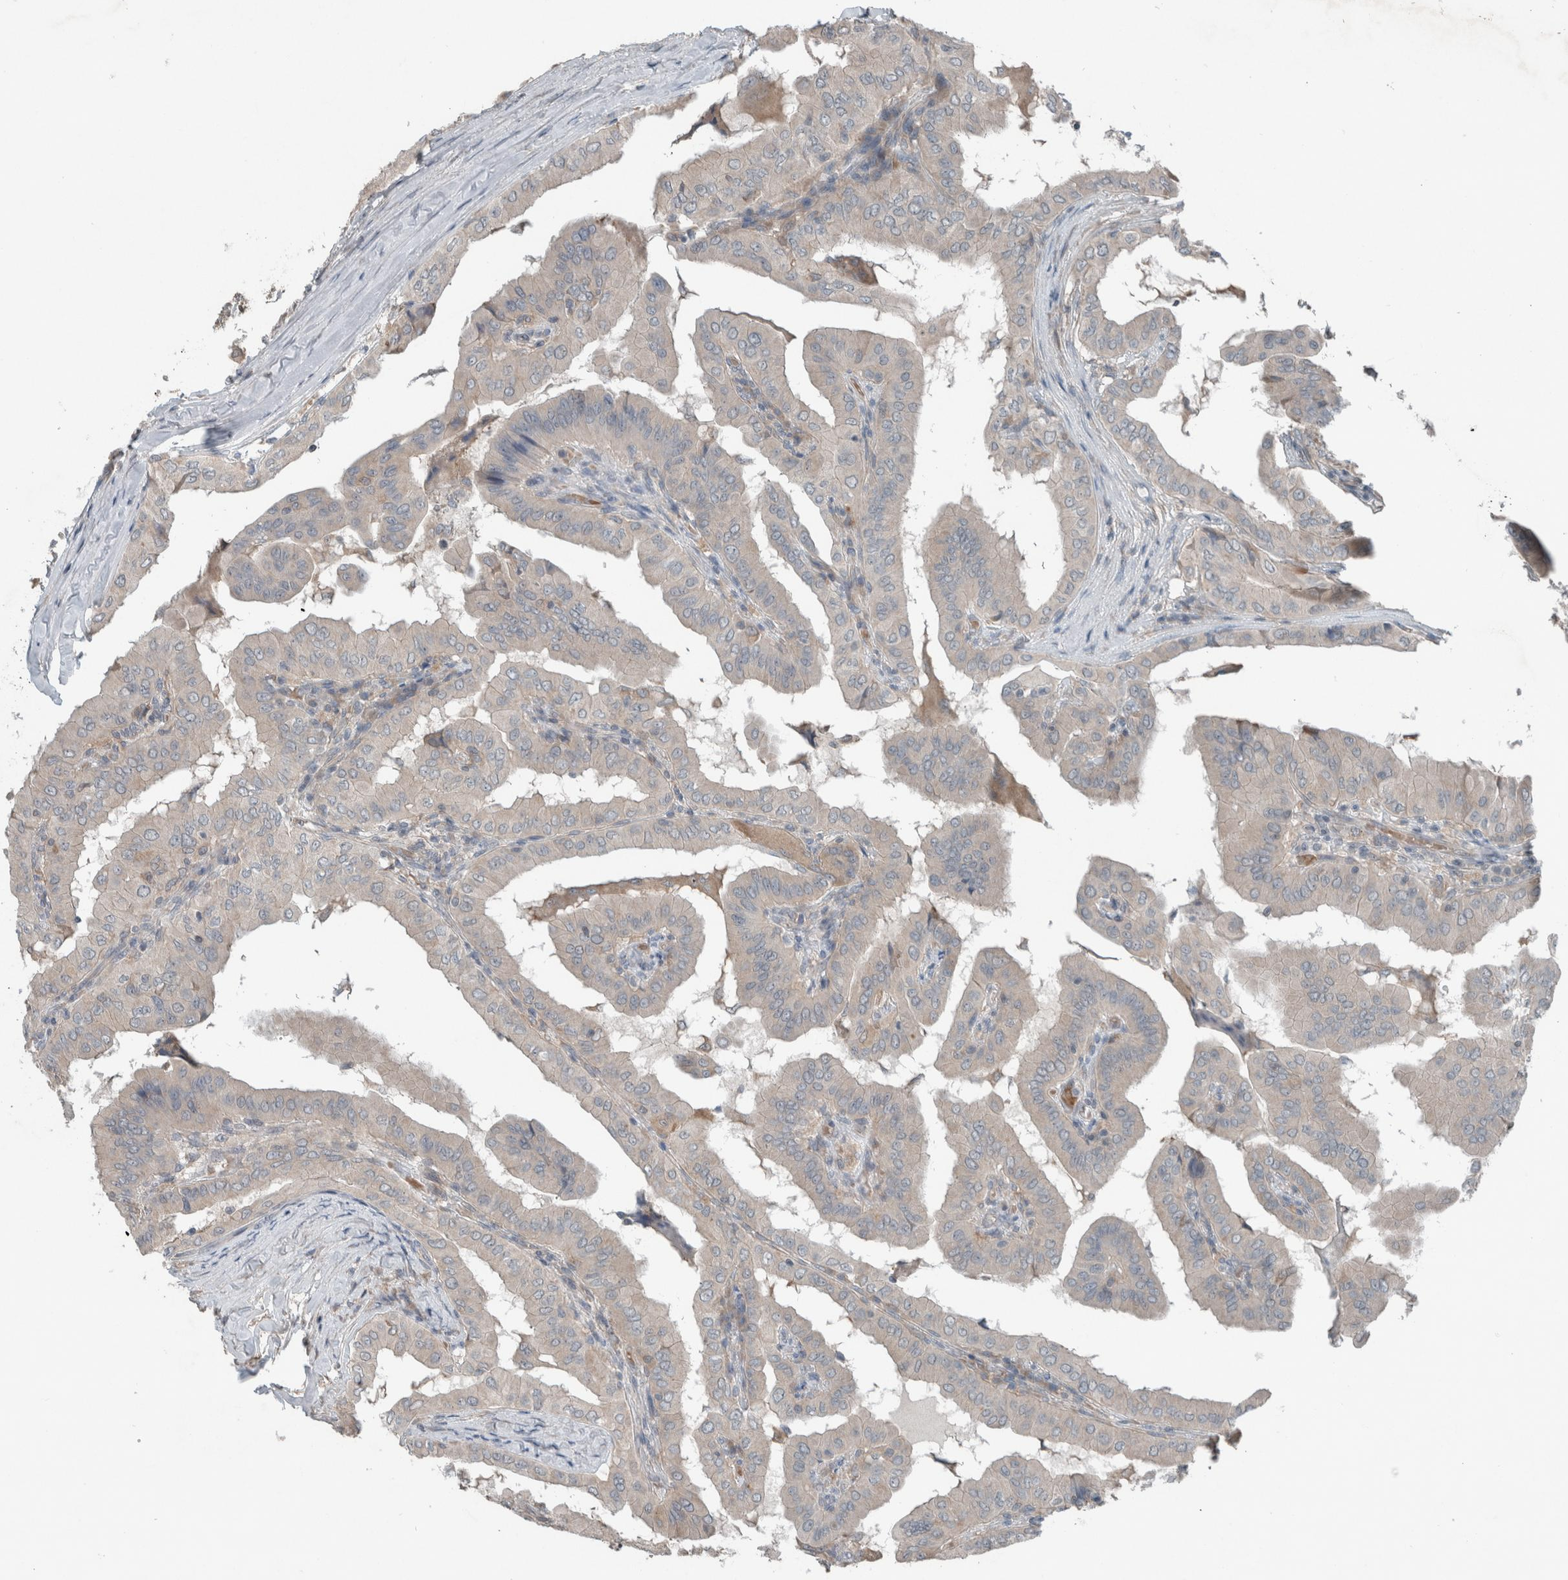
{"staining": {"intensity": "negative", "quantity": "none", "location": "none"}, "tissue": "thyroid cancer", "cell_type": "Tumor cells", "image_type": "cancer", "snomed": [{"axis": "morphology", "description": "Papillary adenocarcinoma, NOS"}, {"axis": "topography", "description": "Thyroid gland"}], "caption": "Immunohistochemistry photomicrograph of neoplastic tissue: thyroid cancer stained with DAB (3,3'-diaminobenzidine) displays no significant protein positivity in tumor cells.", "gene": "JADE2", "patient": {"sex": "male", "age": 33}}